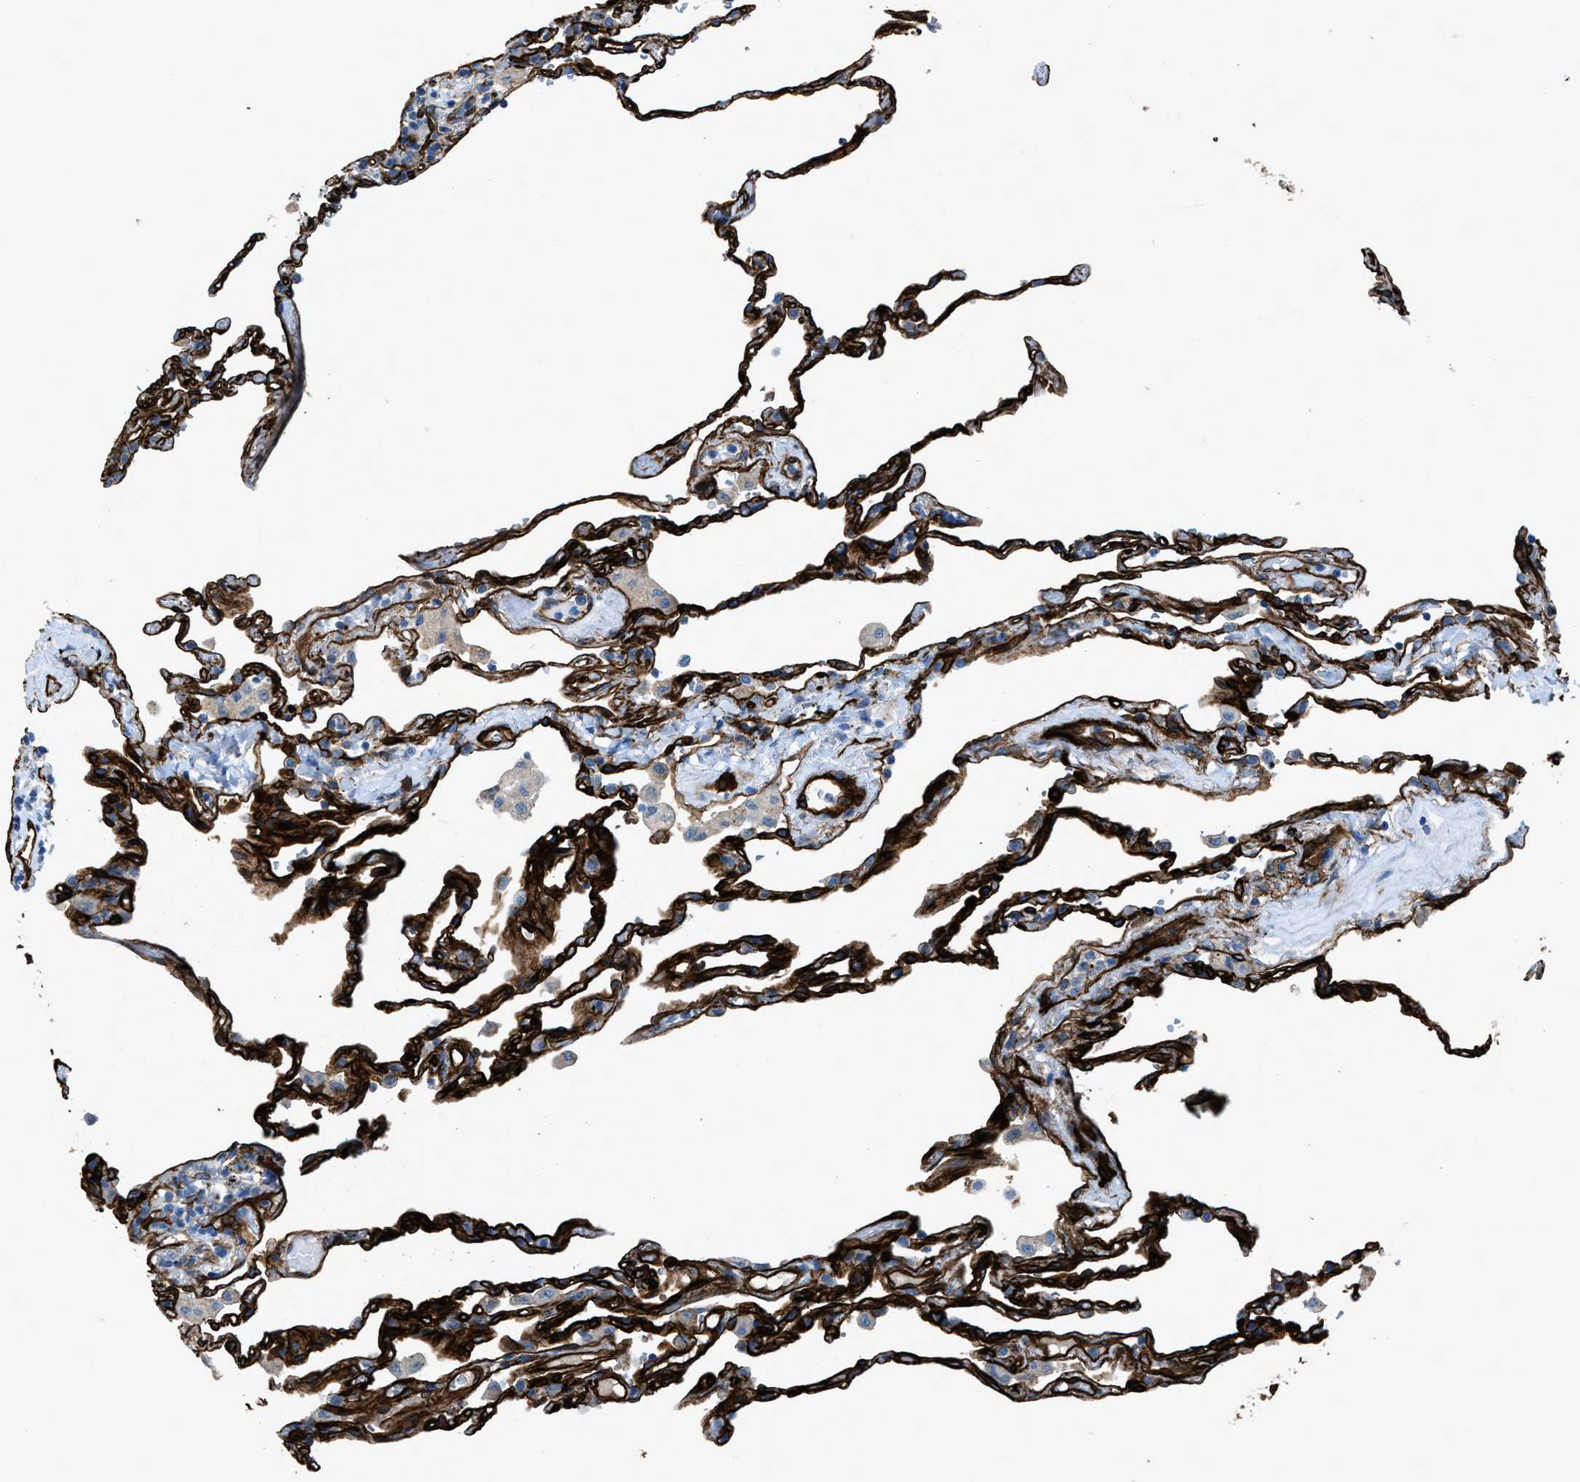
{"staining": {"intensity": "strong", "quantity": "25%-75%", "location": "cytoplasmic/membranous"}, "tissue": "lung", "cell_type": "Alveolar cells", "image_type": "normal", "snomed": [{"axis": "morphology", "description": "Normal tissue, NOS"}, {"axis": "topography", "description": "Lung"}], "caption": "Immunohistochemistry of benign human lung exhibits high levels of strong cytoplasmic/membranous positivity in about 25%-75% of alveolar cells. Nuclei are stained in blue.", "gene": "SLC22A15", "patient": {"sex": "male", "age": 59}}